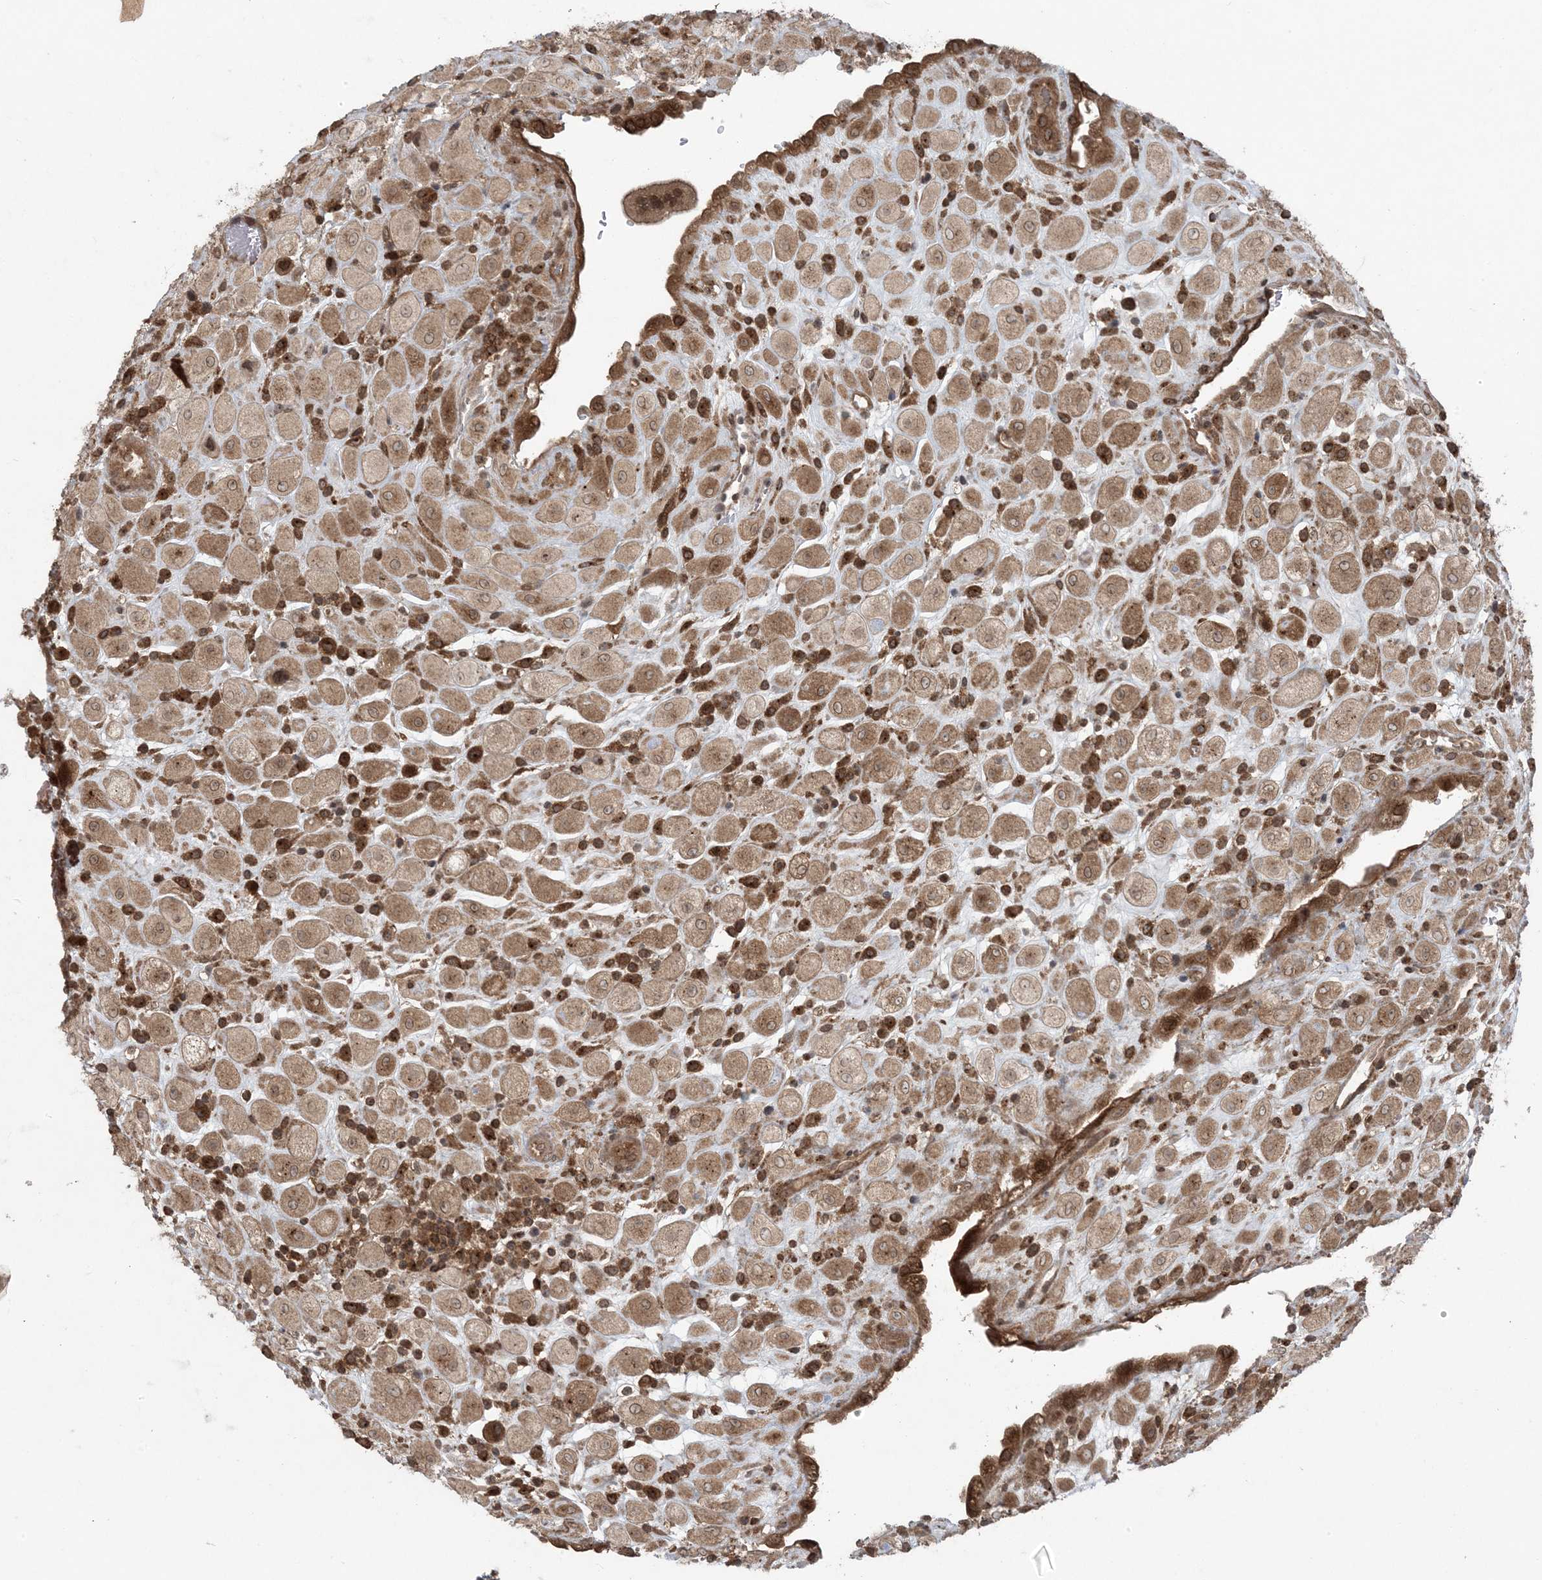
{"staining": {"intensity": "moderate", "quantity": ">75%", "location": "cytoplasmic/membranous,nuclear"}, "tissue": "placenta", "cell_type": "Decidual cells", "image_type": "normal", "snomed": [{"axis": "morphology", "description": "Normal tissue, NOS"}, {"axis": "topography", "description": "Placenta"}], "caption": "Brown immunohistochemical staining in normal human placenta demonstrates moderate cytoplasmic/membranous,nuclear expression in approximately >75% of decidual cells. Ihc stains the protein of interest in brown and the nuclei are stained blue.", "gene": "DDX19B", "patient": {"sex": "female", "age": 35}}